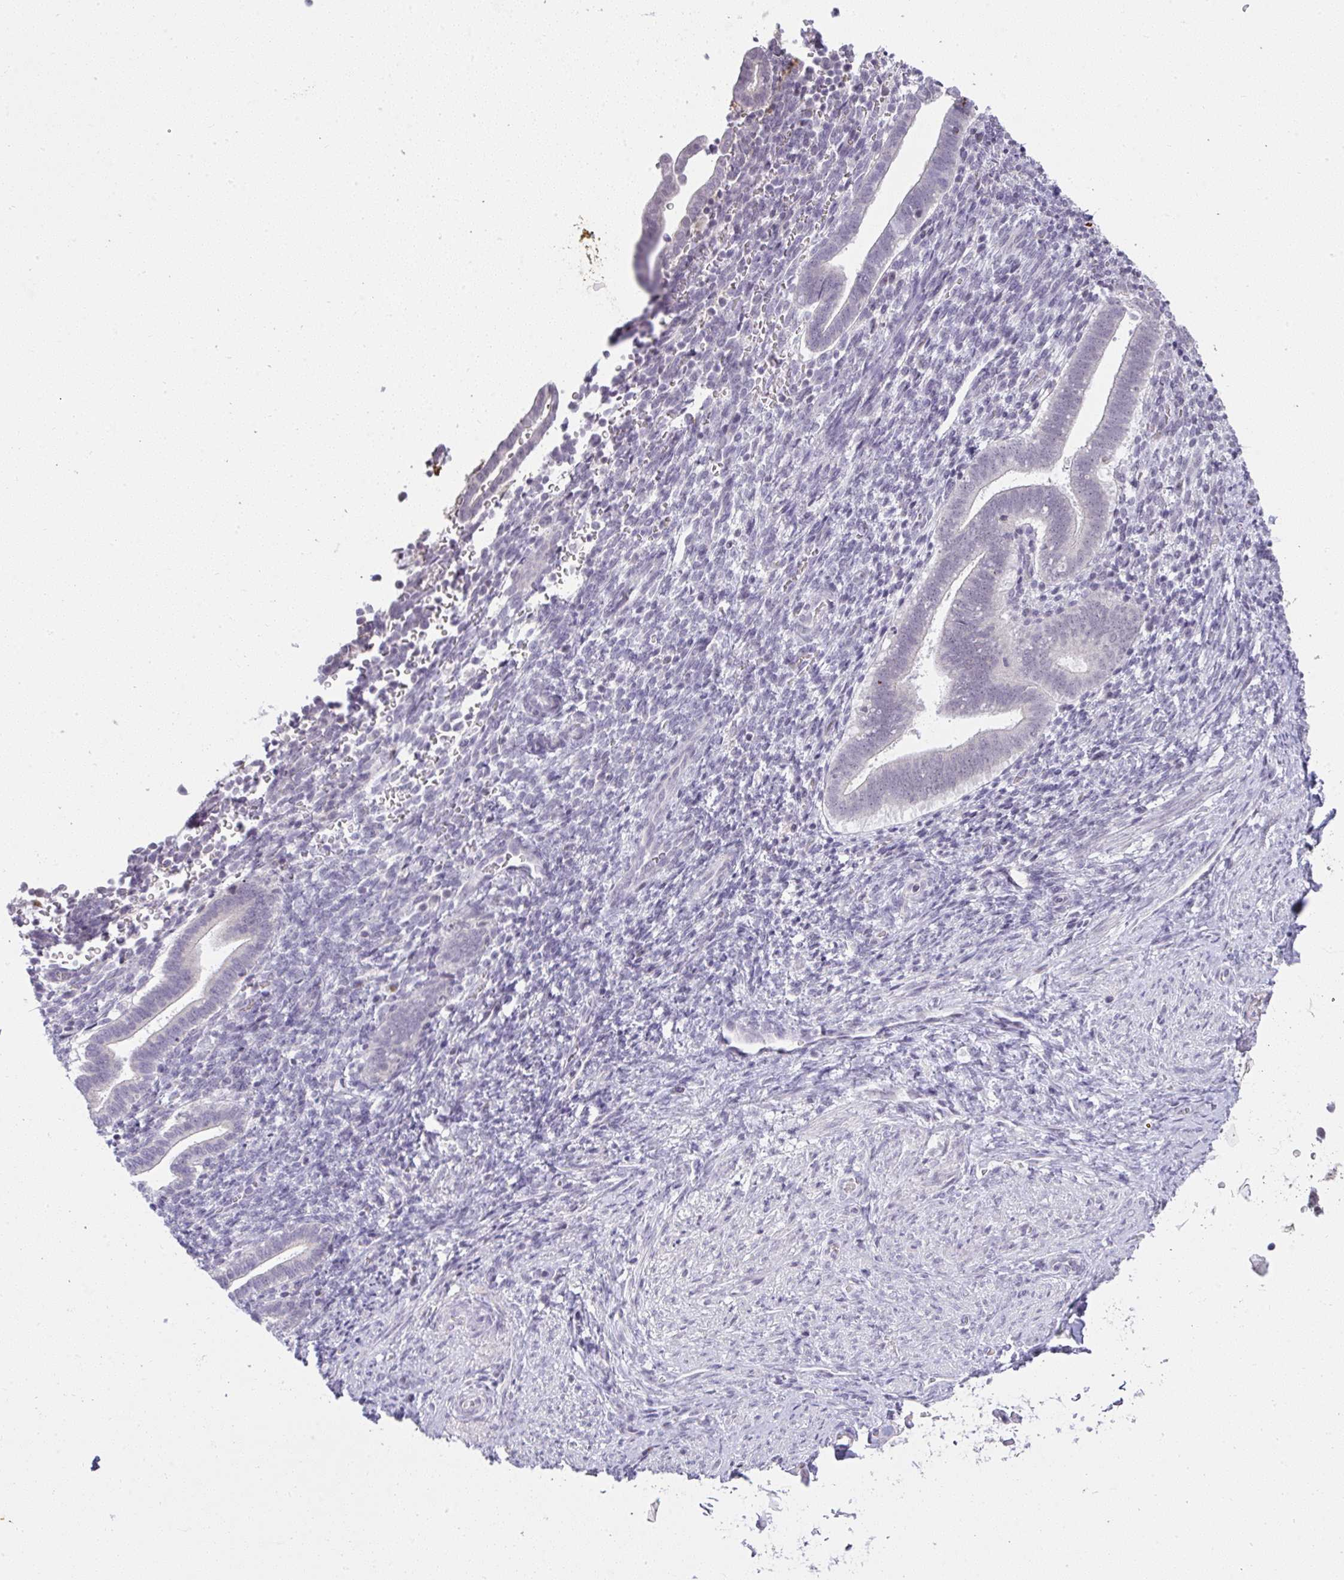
{"staining": {"intensity": "negative", "quantity": "none", "location": "none"}, "tissue": "endometrium", "cell_type": "Cells in endometrial stroma", "image_type": "normal", "snomed": [{"axis": "morphology", "description": "Normal tissue, NOS"}, {"axis": "topography", "description": "Endometrium"}], "caption": "The immunohistochemistry (IHC) photomicrograph has no significant staining in cells in endometrial stroma of endometrium.", "gene": "CACNA1S", "patient": {"sex": "female", "age": 34}}